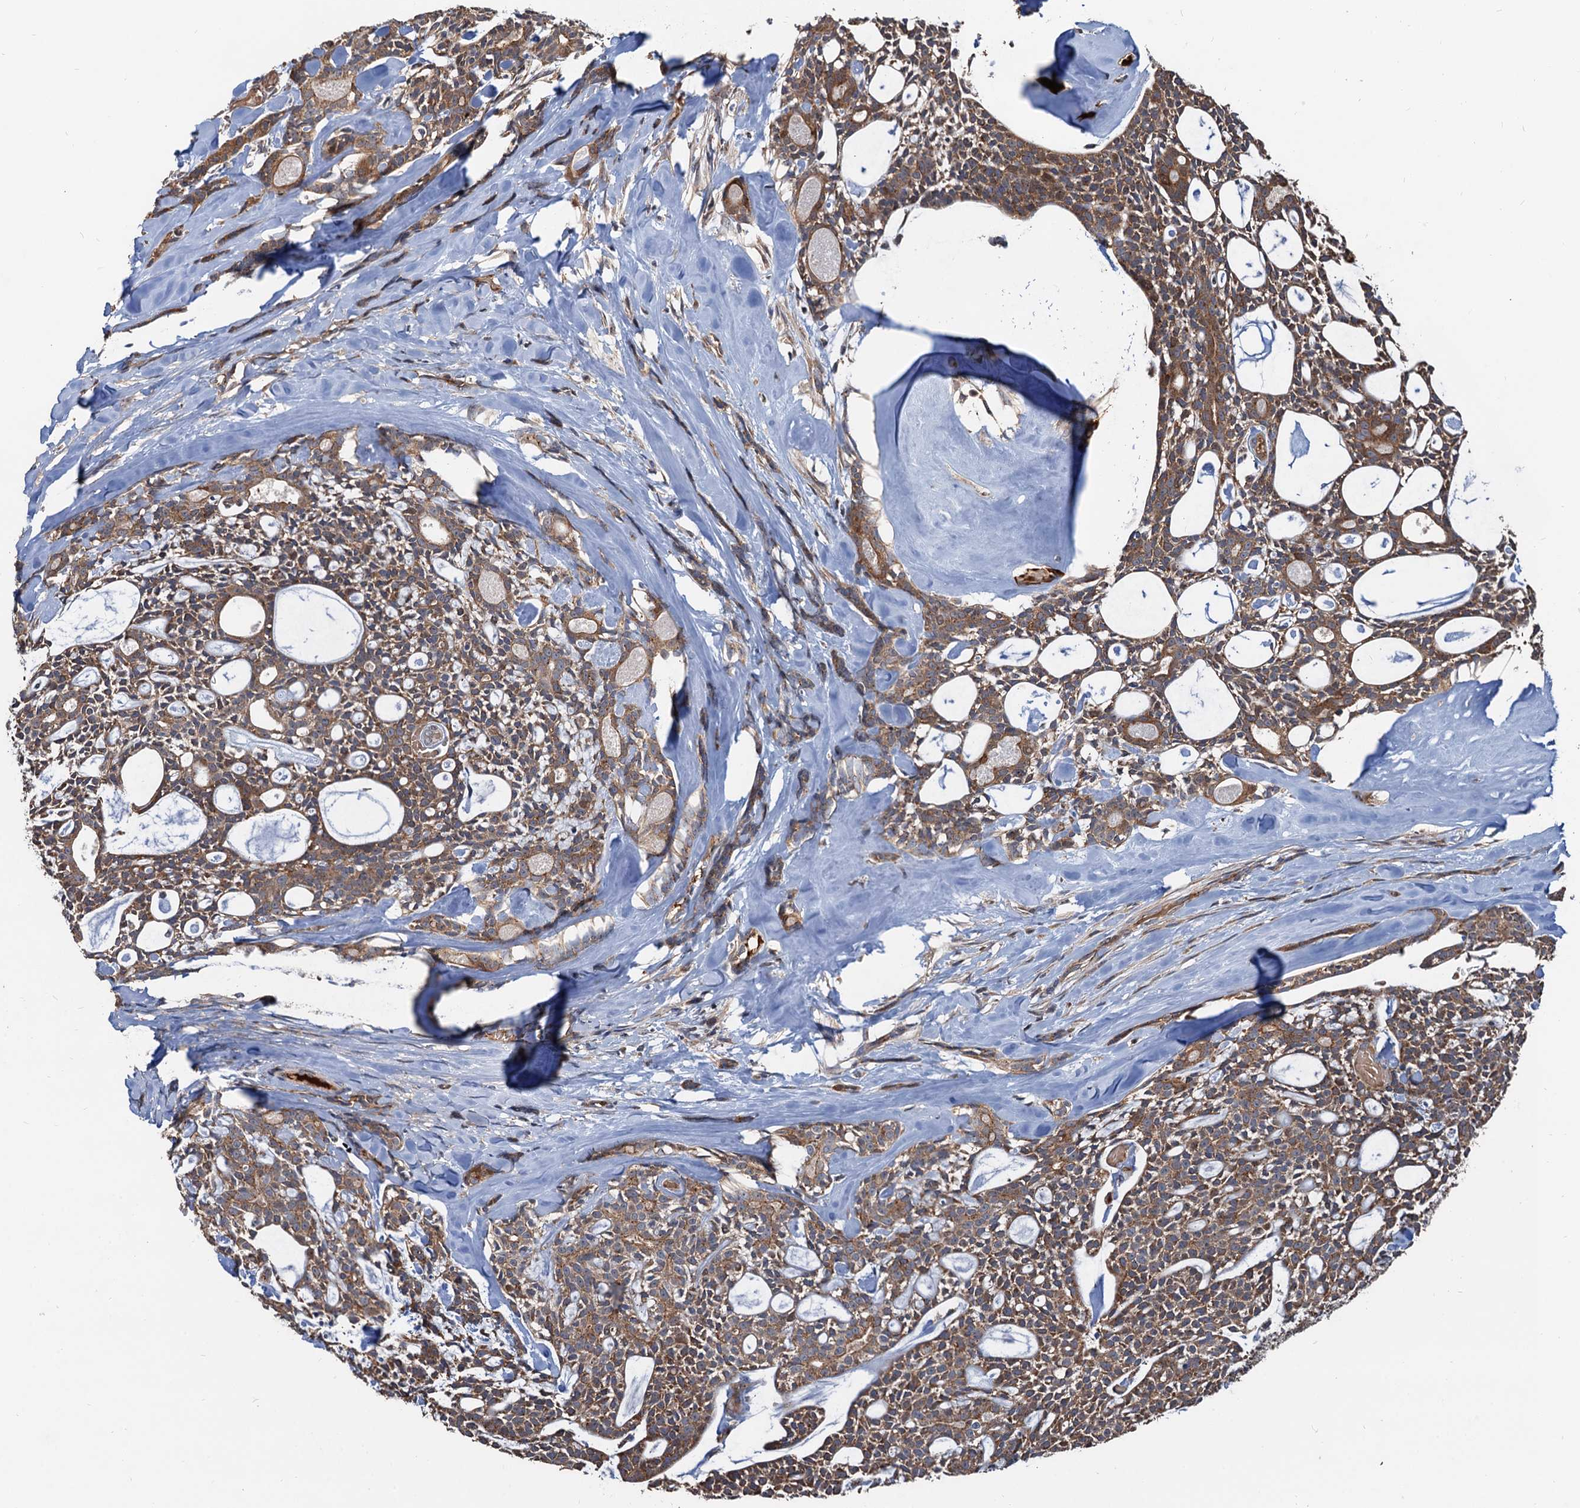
{"staining": {"intensity": "moderate", "quantity": ">75%", "location": "cytoplasmic/membranous"}, "tissue": "head and neck cancer", "cell_type": "Tumor cells", "image_type": "cancer", "snomed": [{"axis": "morphology", "description": "Adenocarcinoma, NOS"}, {"axis": "topography", "description": "Salivary gland"}, {"axis": "topography", "description": "Head-Neck"}], "caption": "Immunohistochemical staining of head and neck cancer (adenocarcinoma) demonstrates medium levels of moderate cytoplasmic/membranous protein positivity in approximately >75% of tumor cells.", "gene": "DEXI", "patient": {"sex": "male", "age": 55}}